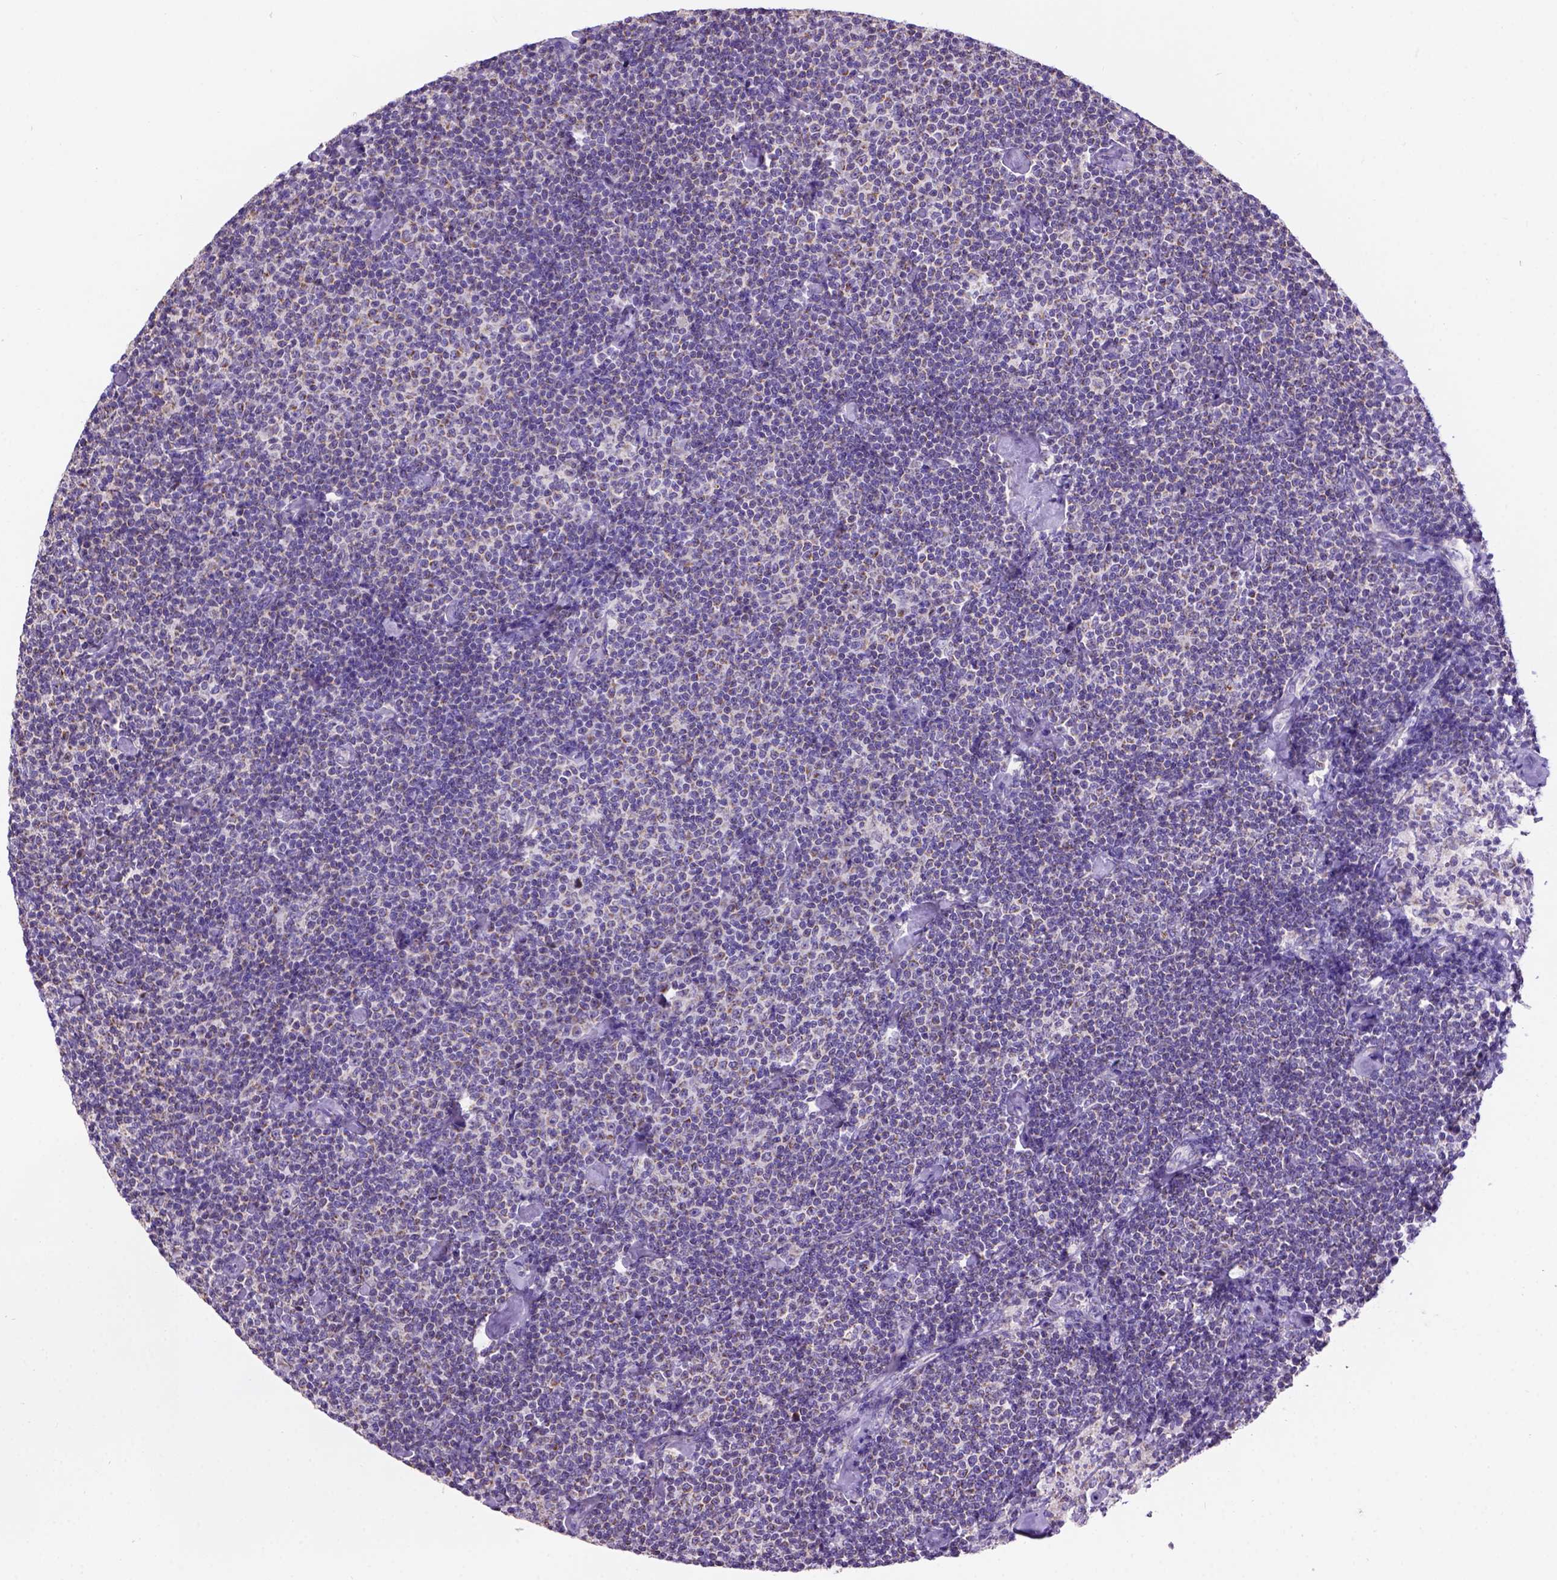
{"staining": {"intensity": "weak", "quantity": "25%-75%", "location": "cytoplasmic/membranous"}, "tissue": "lymphoma", "cell_type": "Tumor cells", "image_type": "cancer", "snomed": [{"axis": "morphology", "description": "Malignant lymphoma, non-Hodgkin's type, Low grade"}, {"axis": "topography", "description": "Lymph node"}], "caption": "Protein expression analysis of lymphoma demonstrates weak cytoplasmic/membranous staining in approximately 25%-75% of tumor cells.", "gene": "L2HGDH", "patient": {"sex": "male", "age": 81}}